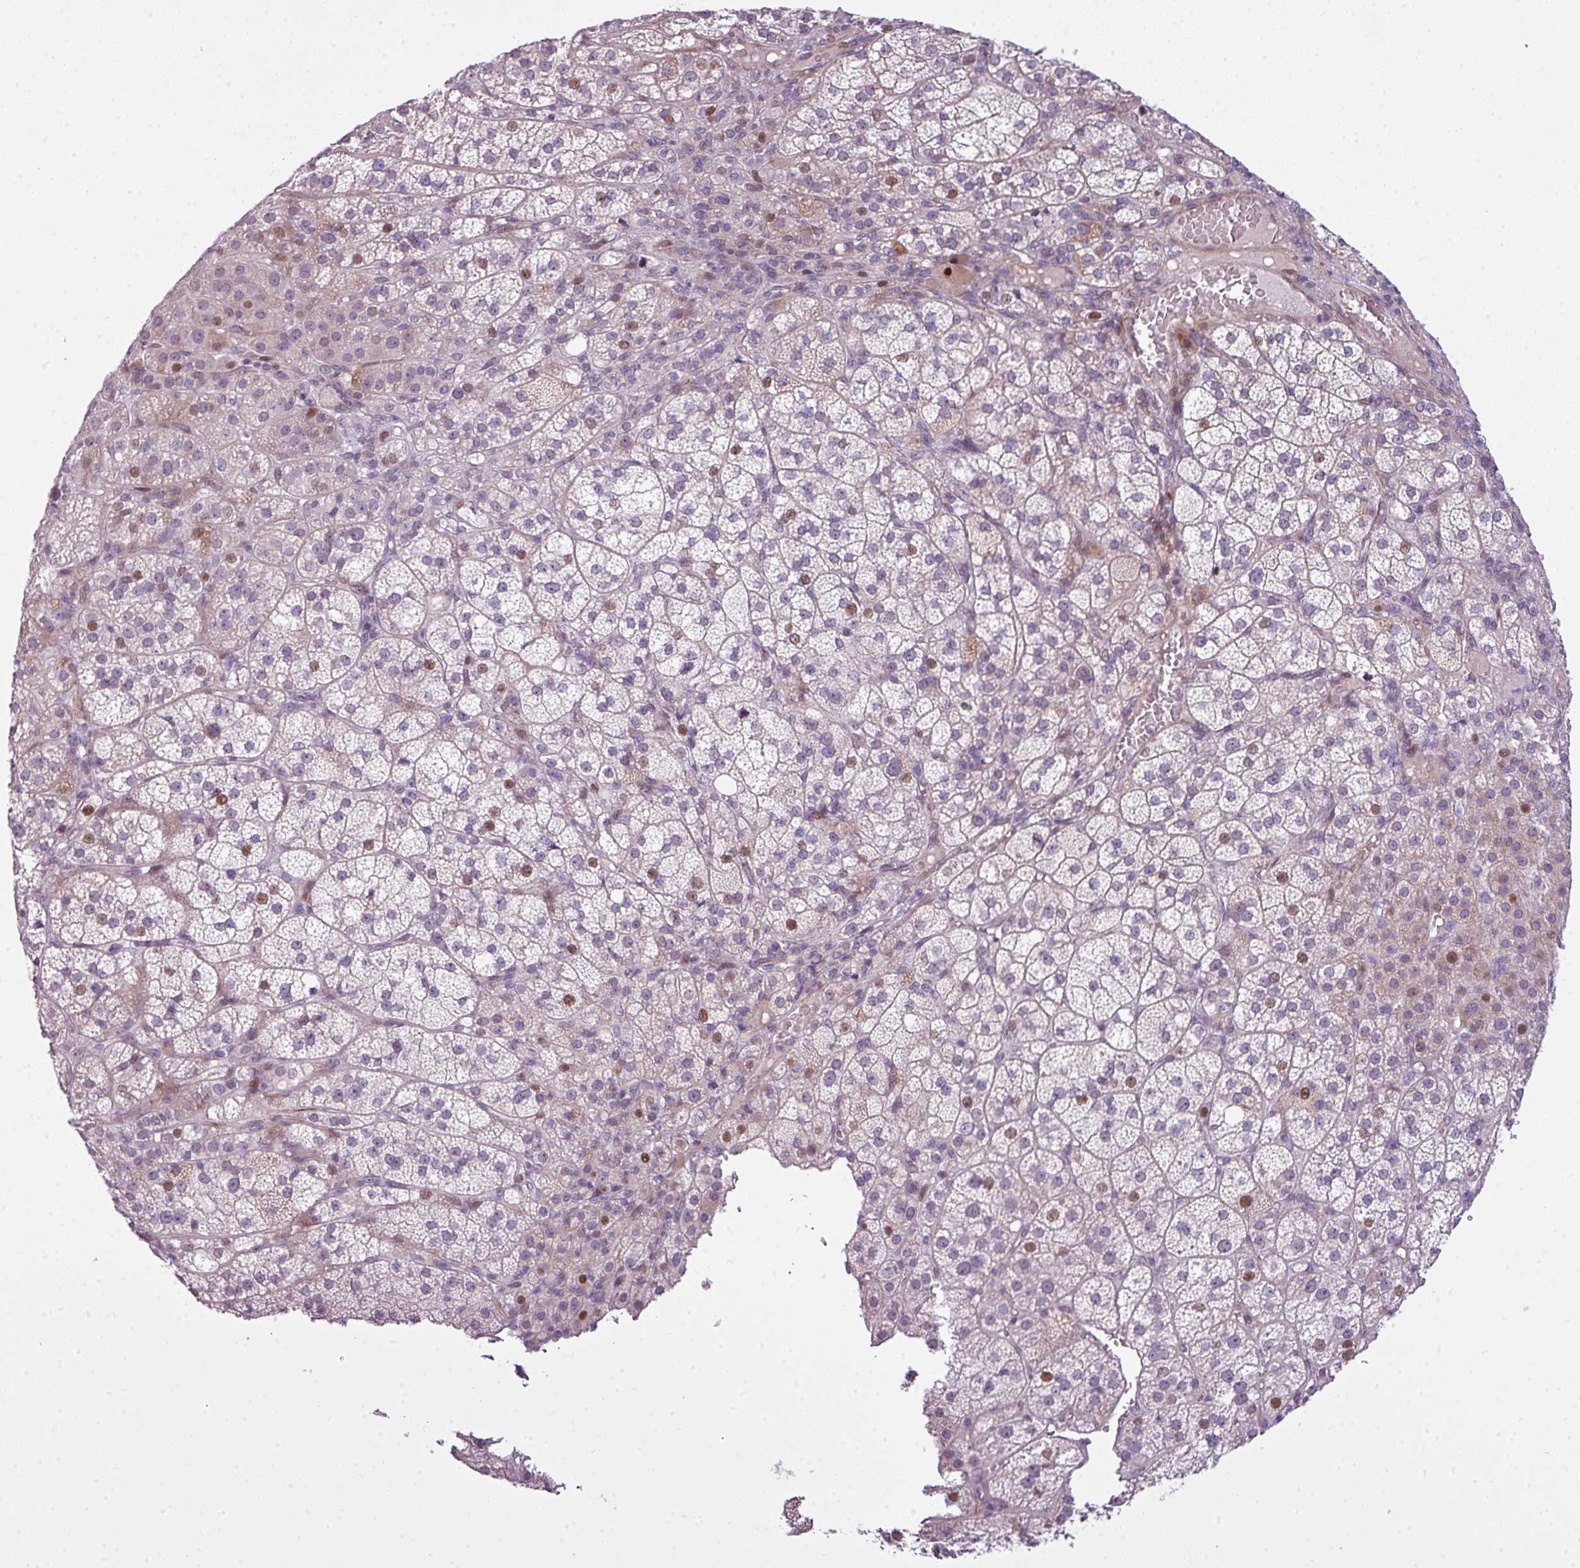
{"staining": {"intensity": "moderate", "quantity": "25%-75%", "location": "nuclear"}, "tissue": "adrenal gland", "cell_type": "Glandular cells", "image_type": "normal", "snomed": [{"axis": "morphology", "description": "Normal tissue, NOS"}, {"axis": "topography", "description": "Adrenal gland"}], "caption": "IHC histopathology image of normal adrenal gland: adrenal gland stained using immunohistochemistry shows medium levels of moderate protein expression localized specifically in the nuclear of glandular cells, appearing as a nuclear brown color.", "gene": "ZNF688", "patient": {"sex": "female", "age": 60}}